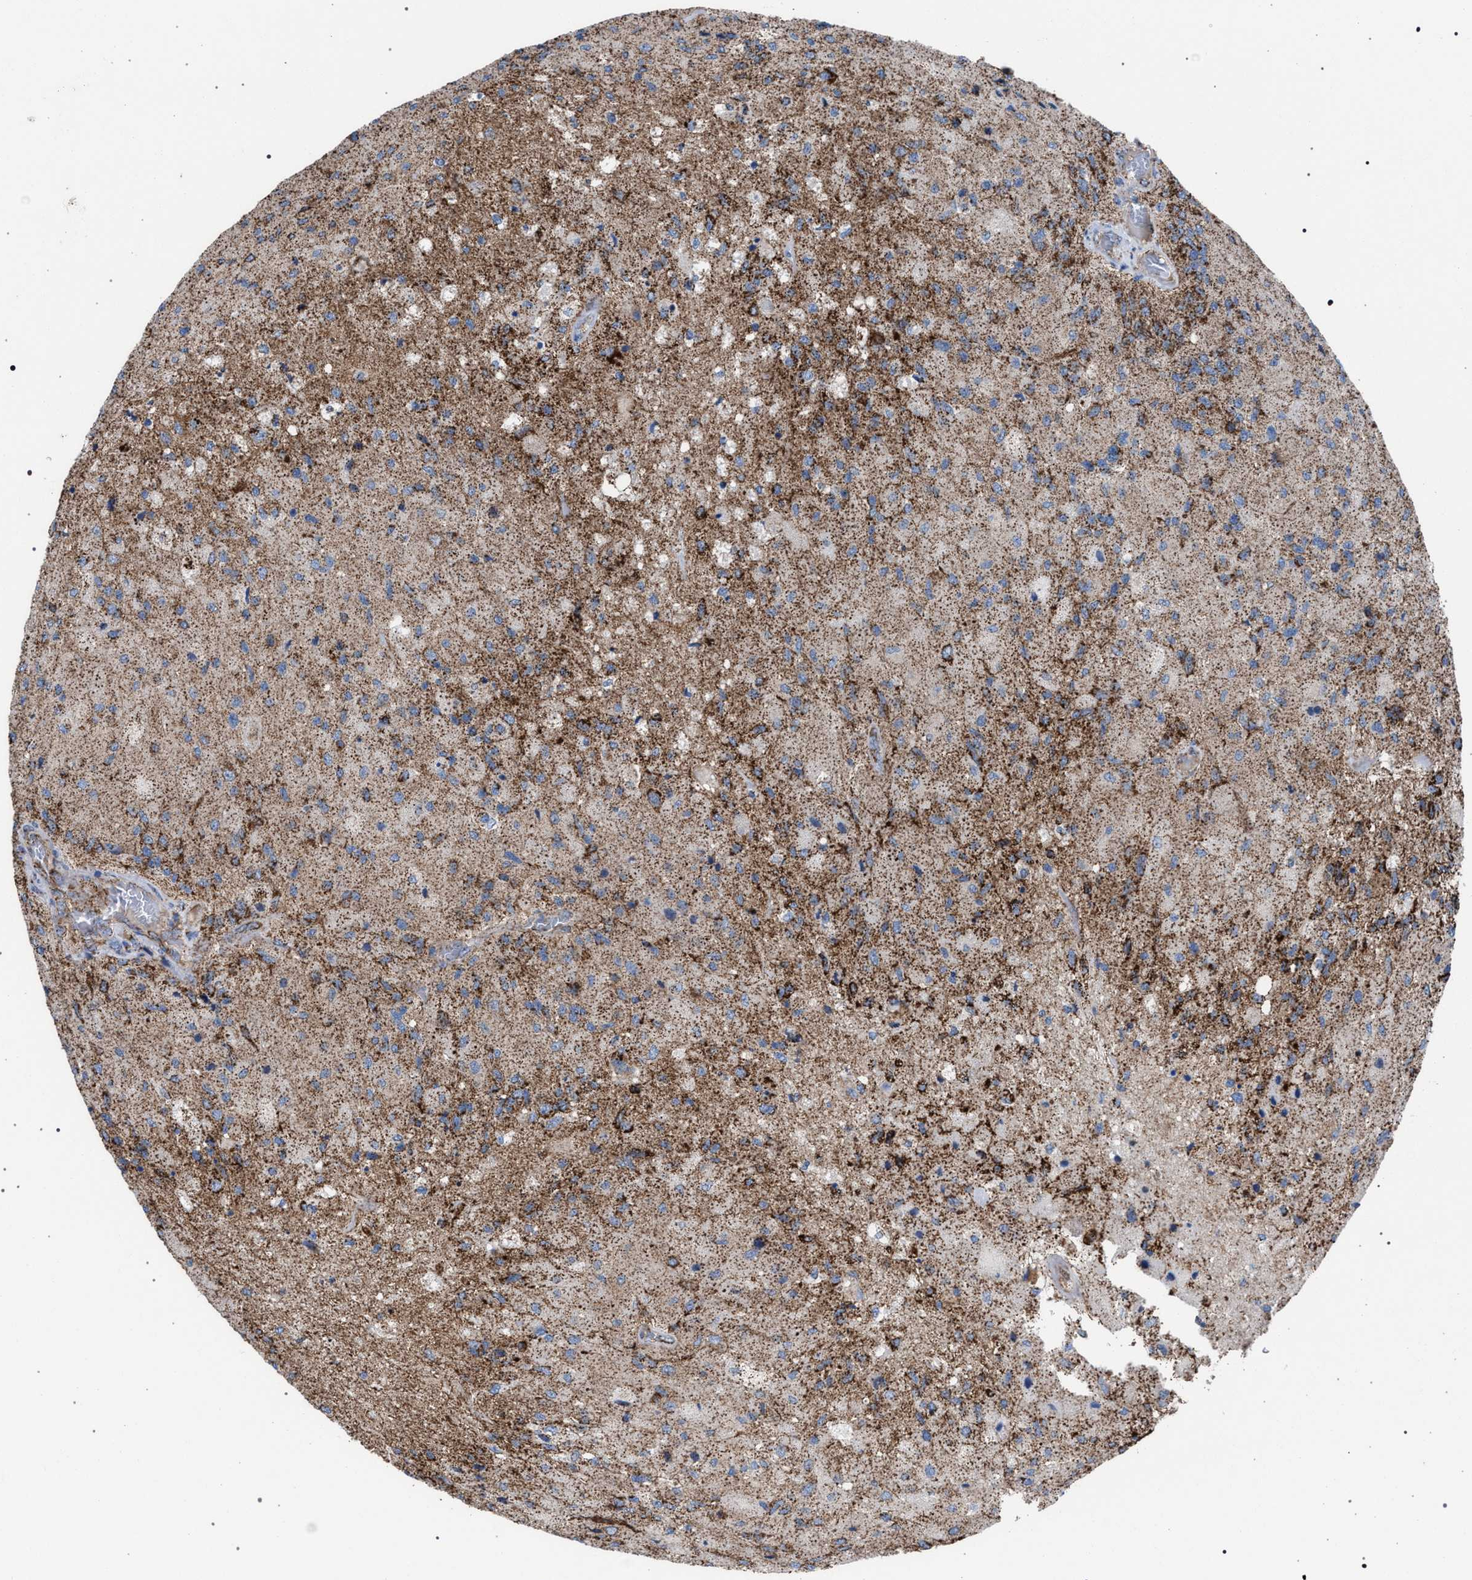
{"staining": {"intensity": "moderate", "quantity": "<25%", "location": "cytoplasmic/membranous"}, "tissue": "glioma", "cell_type": "Tumor cells", "image_type": "cancer", "snomed": [{"axis": "morphology", "description": "Normal tissue, NOS"}, {"axis": "morphology", "description": "Glioma, malignant, High grade"}, {"axis": "topography", "description": "Cerebral cortex"}], "caption": "Immunohistochemical staining of human malignant glioma (high-grade) exhibits low levels of moderate cytoplasmic/membranous expression in about <25% of tumor cells. (DAB (3,3'-diaminobenzidine) = brown stain, brightfield microscopy at high magnification).", "gene": "VPS13A", "patient": {"sex": "male", "age": 77}}